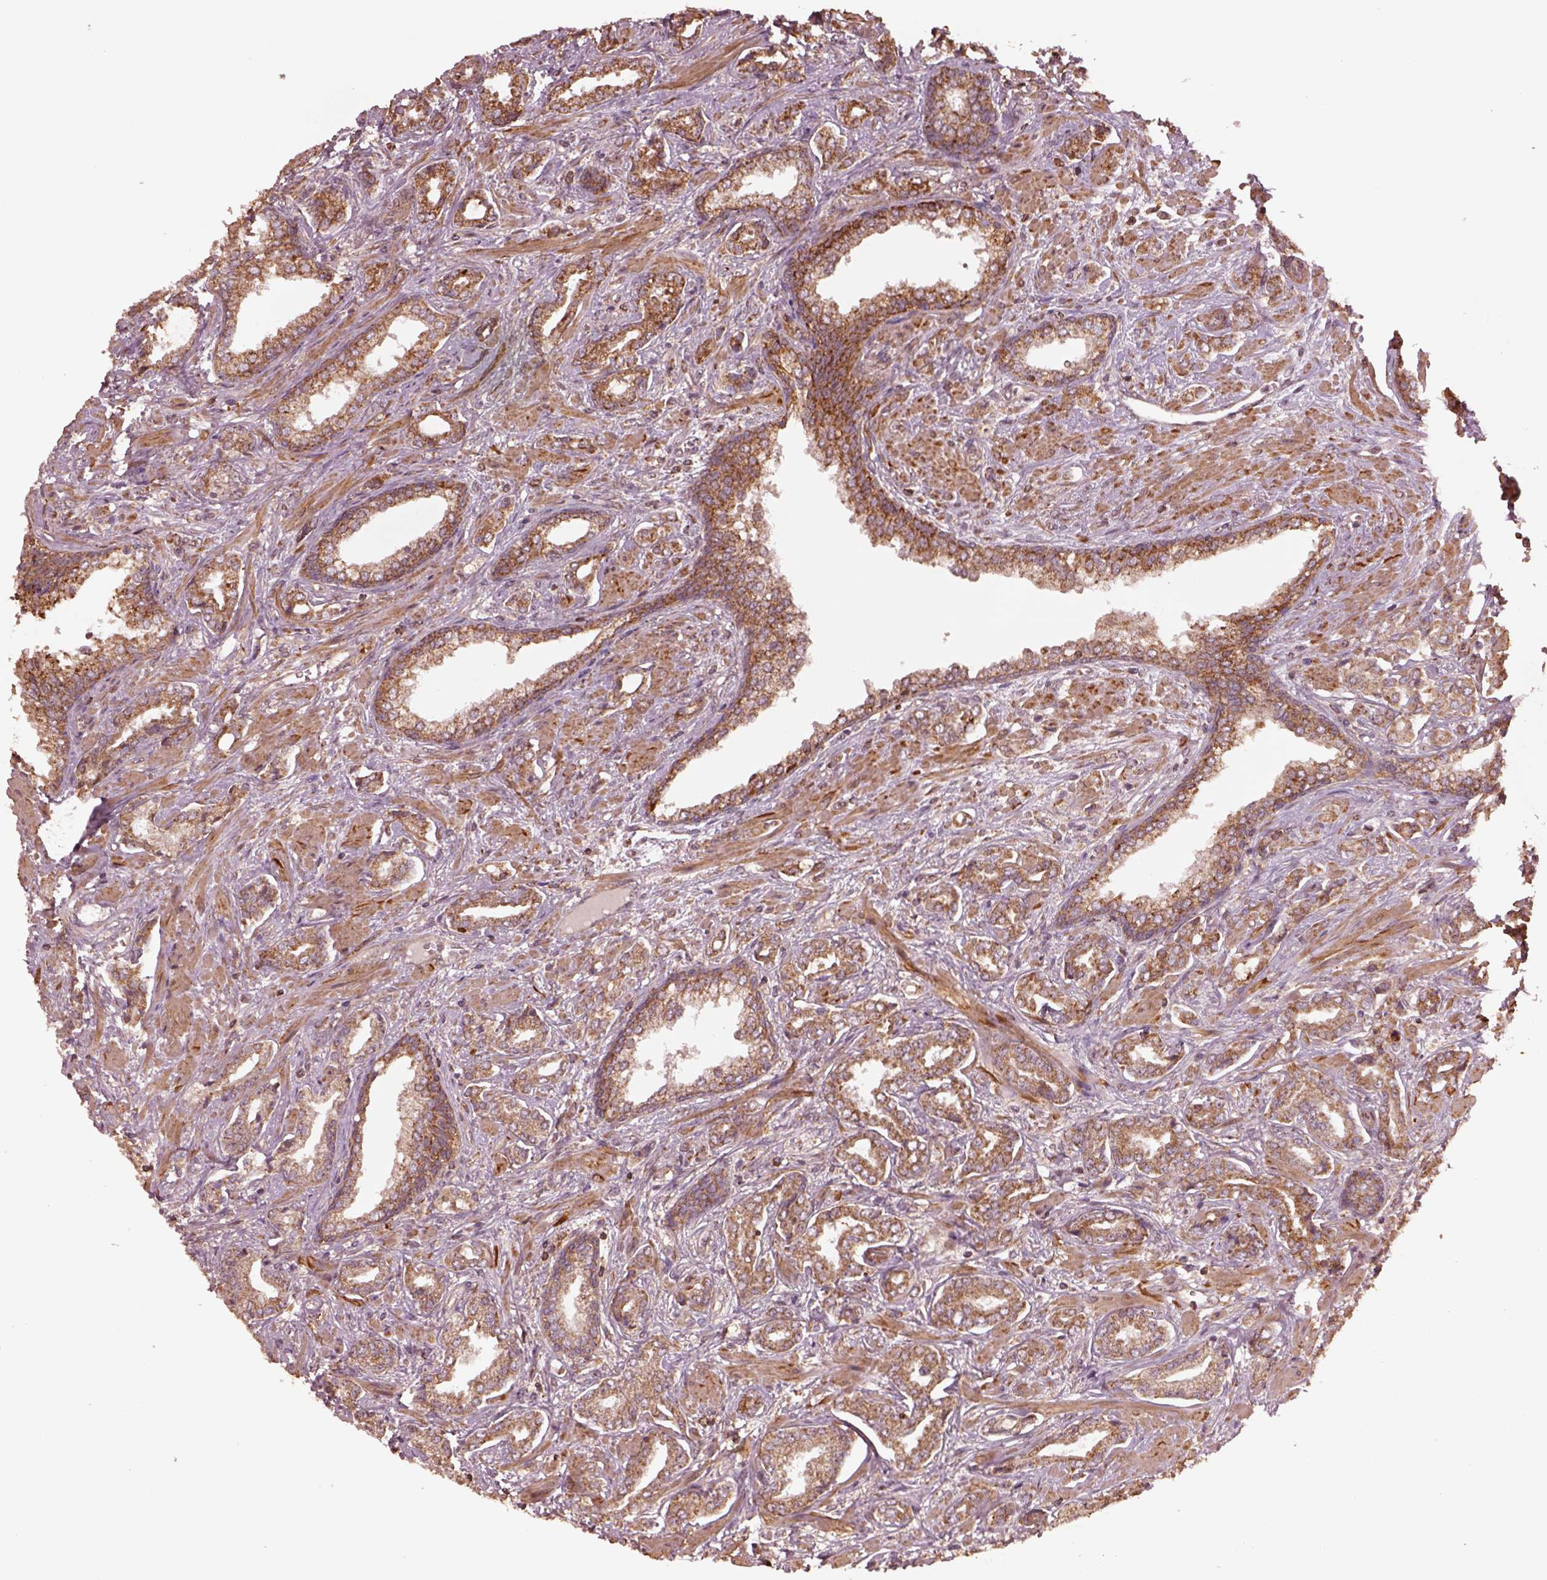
{"staining": {"intensity": "moderate", "quantity": ">75%", "location": "cytoplasmic/membranous"}, "tissue": "prostate cancer", "cell_type": "Tumor cells", "image_type": "cancer", "snomed": [{"axis": "morphology", "description": "Adenocarcinoma, Low grade"}, {"axis": "topography", "description": "Prostate"}], "caption": "Immunohistochemical staining of human low-grade adenocarcinoma (prostate) reveals moderate cytoplasmic/membranous protein staining in approximately >75% of tumor cells.", "gene": "SEL1L3", "patient": {"sex": "male", "age": 61}}